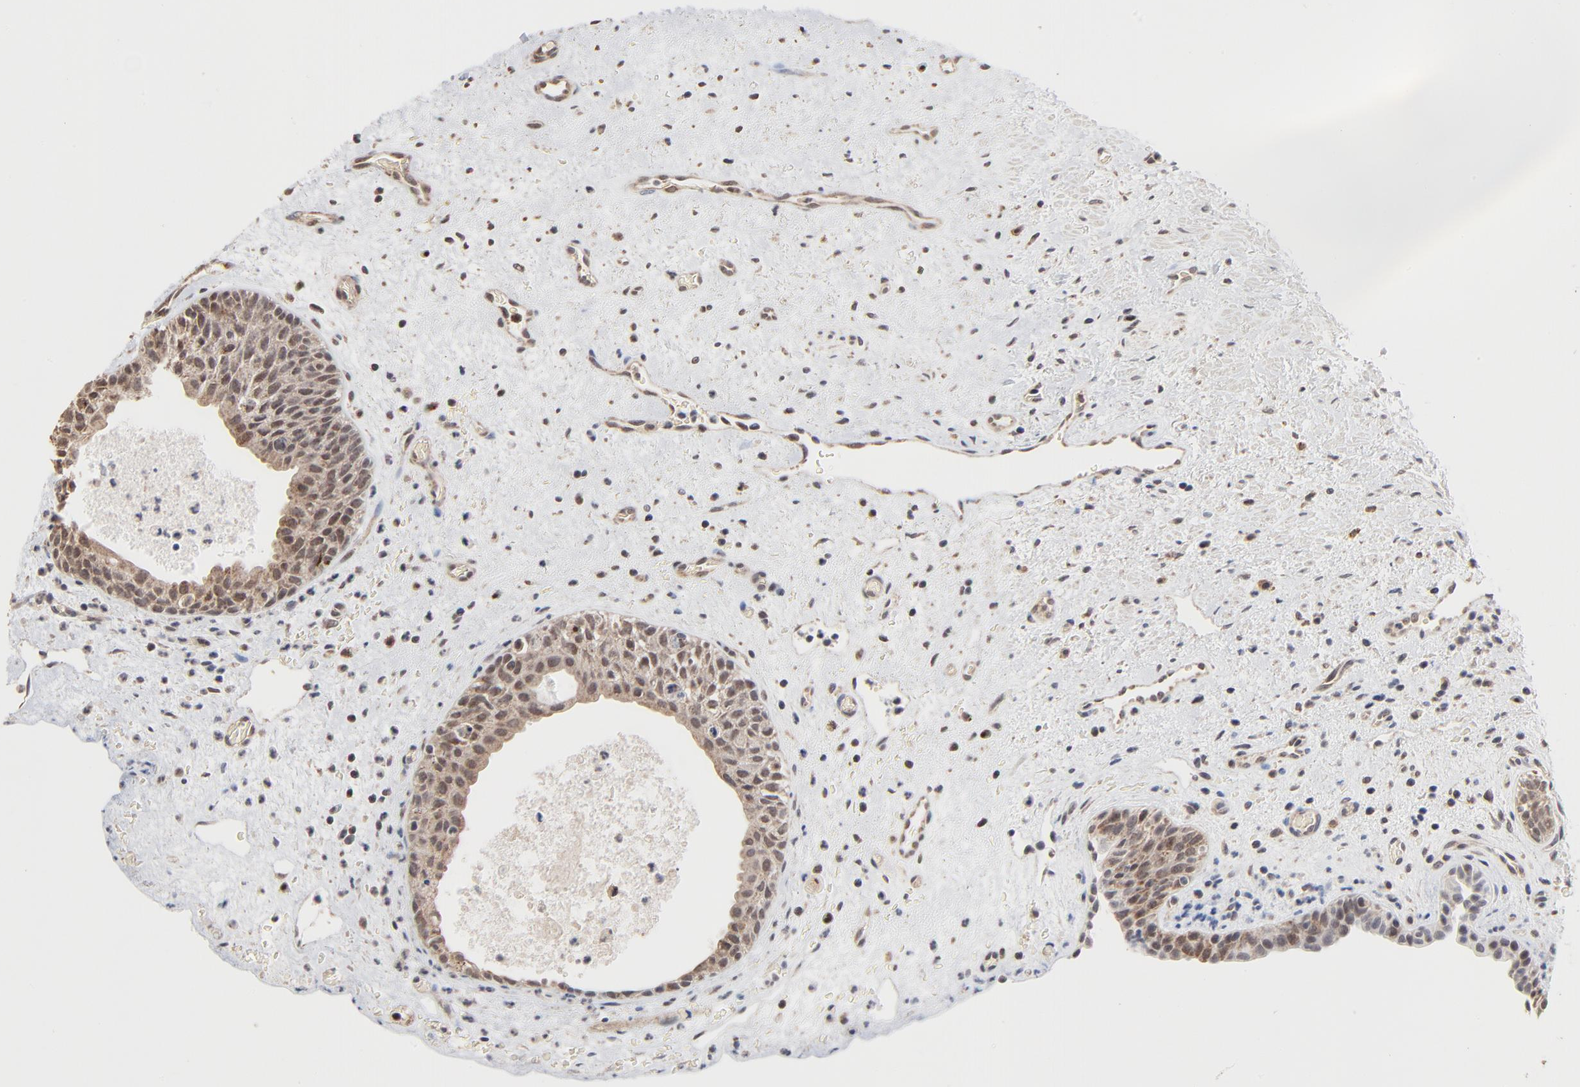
{"staining": {"intensity": "strong", "quantity": ">75%", "location": "cytoplasmic/membranous,nuclear"}, "tissue": "urinary bladder", "cell_type": "Urothelial cells", "image_type": "normal", "snomed": [{"axis": "morphology", "description": "Normal tissue, NOS"}, {"axis": "topography", "description": "Urinary bladder"}], "caption": "Human urinary bladder stained with a brown dye reveals strong cytoplasmic/membranous,nuclear positive staining in about >75% of urothelial cells.", "gene": "MSL2", "patient": {"sex": "male", "age": 48}}